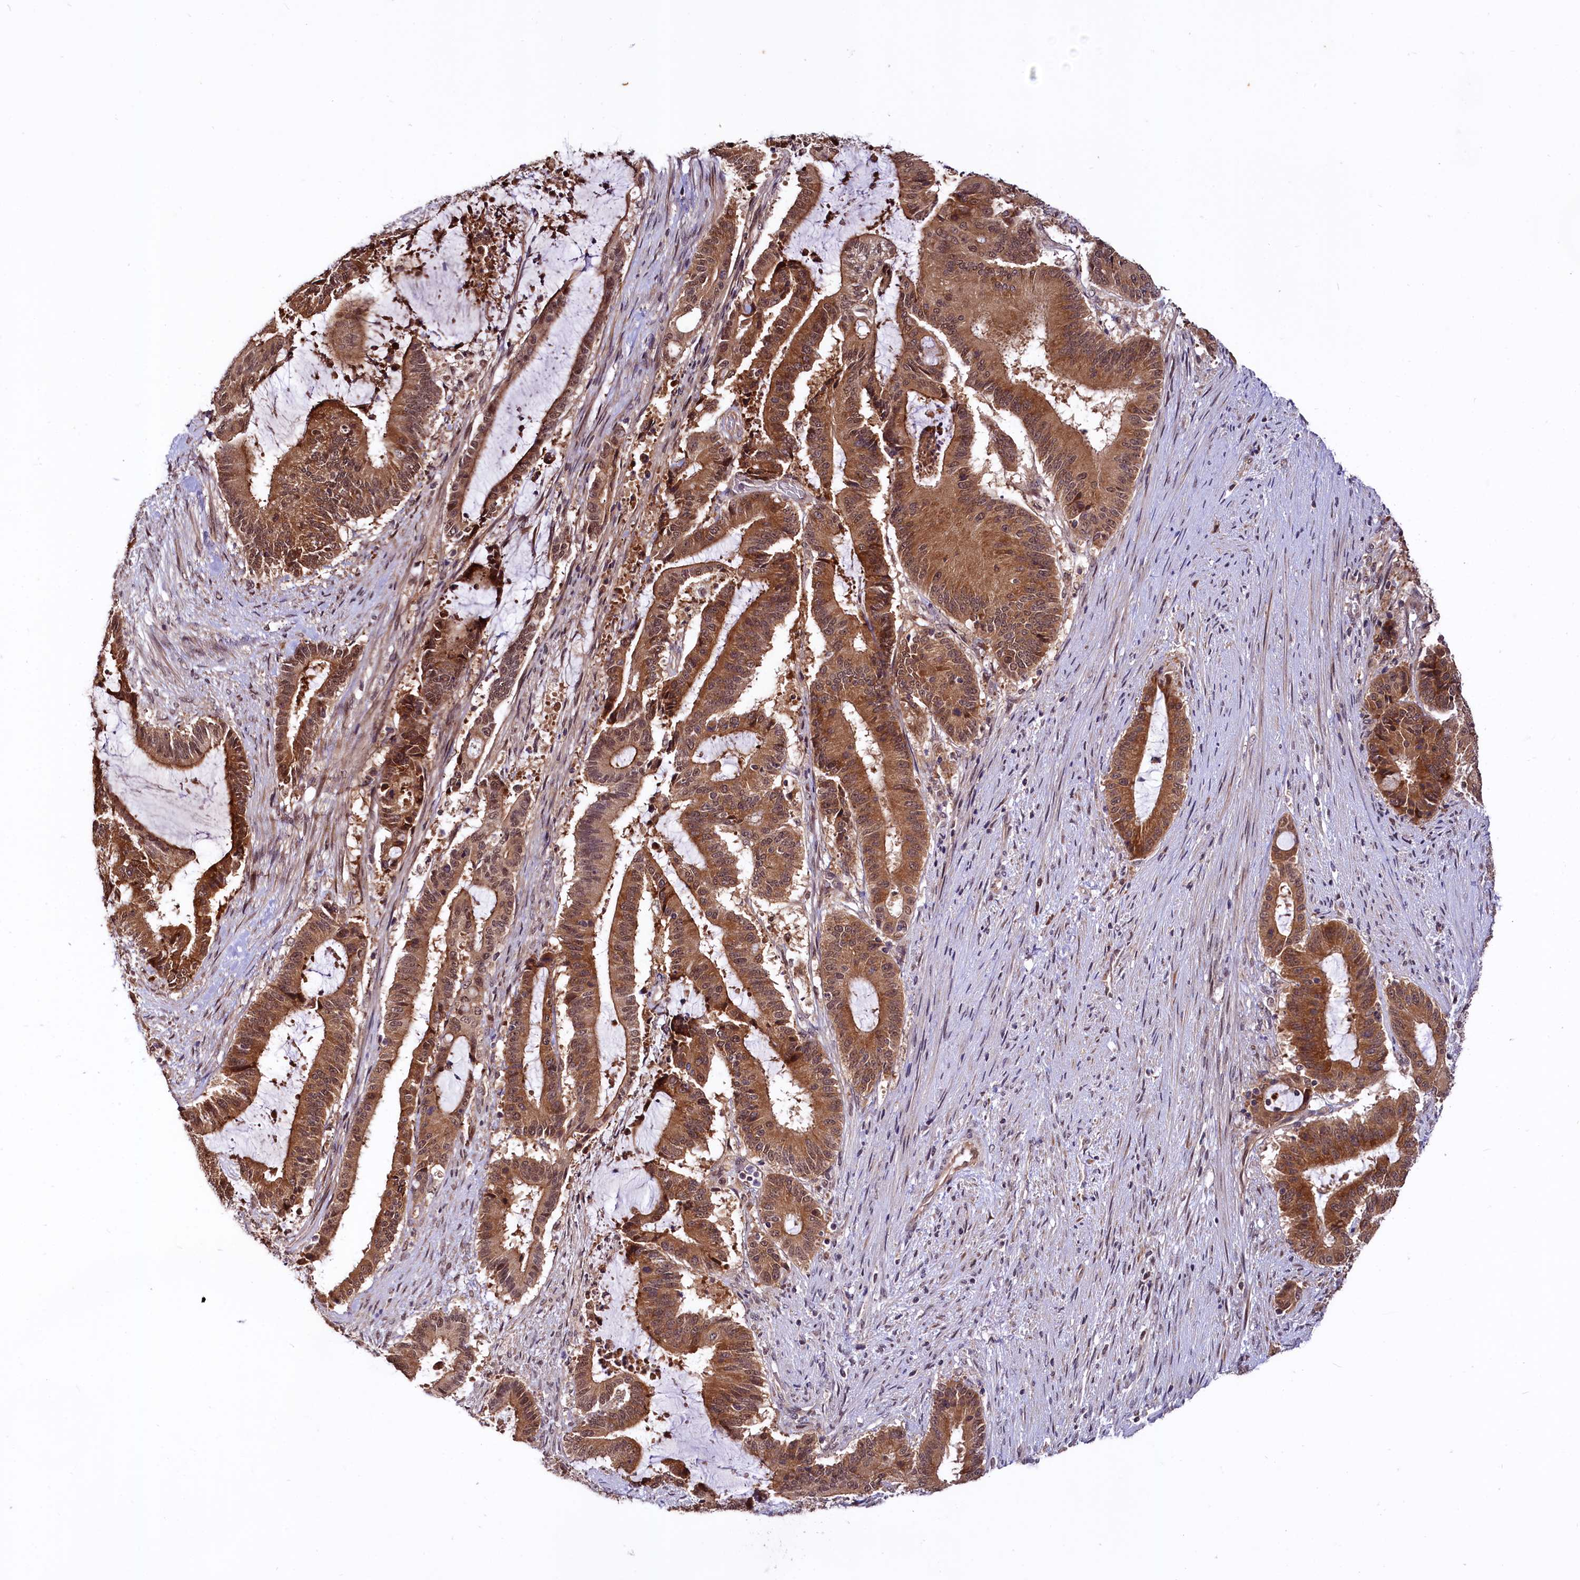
{"staining": {"intensity": "moderate", "quantity": ">75%", "location": "cytoplasmic/membranous,nuclear"}, "tissue": "liver cancer", "cell_type": "Tumor cells", "image_type": "cancer", "snomed": [{"axis": "morphology", "description": "Normal tissue, NOS"}, {"axis": "morphology", "description": "Cholangiocarcinoma"}, {"axis": "topography", "description": "Liver"}, {"axis": "topography", "description": "Peripheral nerve tissue"}], "caption": "Moderate cytoplasmic/membranous and nuclear positivity for a protein is present in approximately >75% of tumor cells of liver cancer using immunohistochemistry (IHC).", "gene": "UBE3A", "patient": {"sex": "female", "age": 73}}